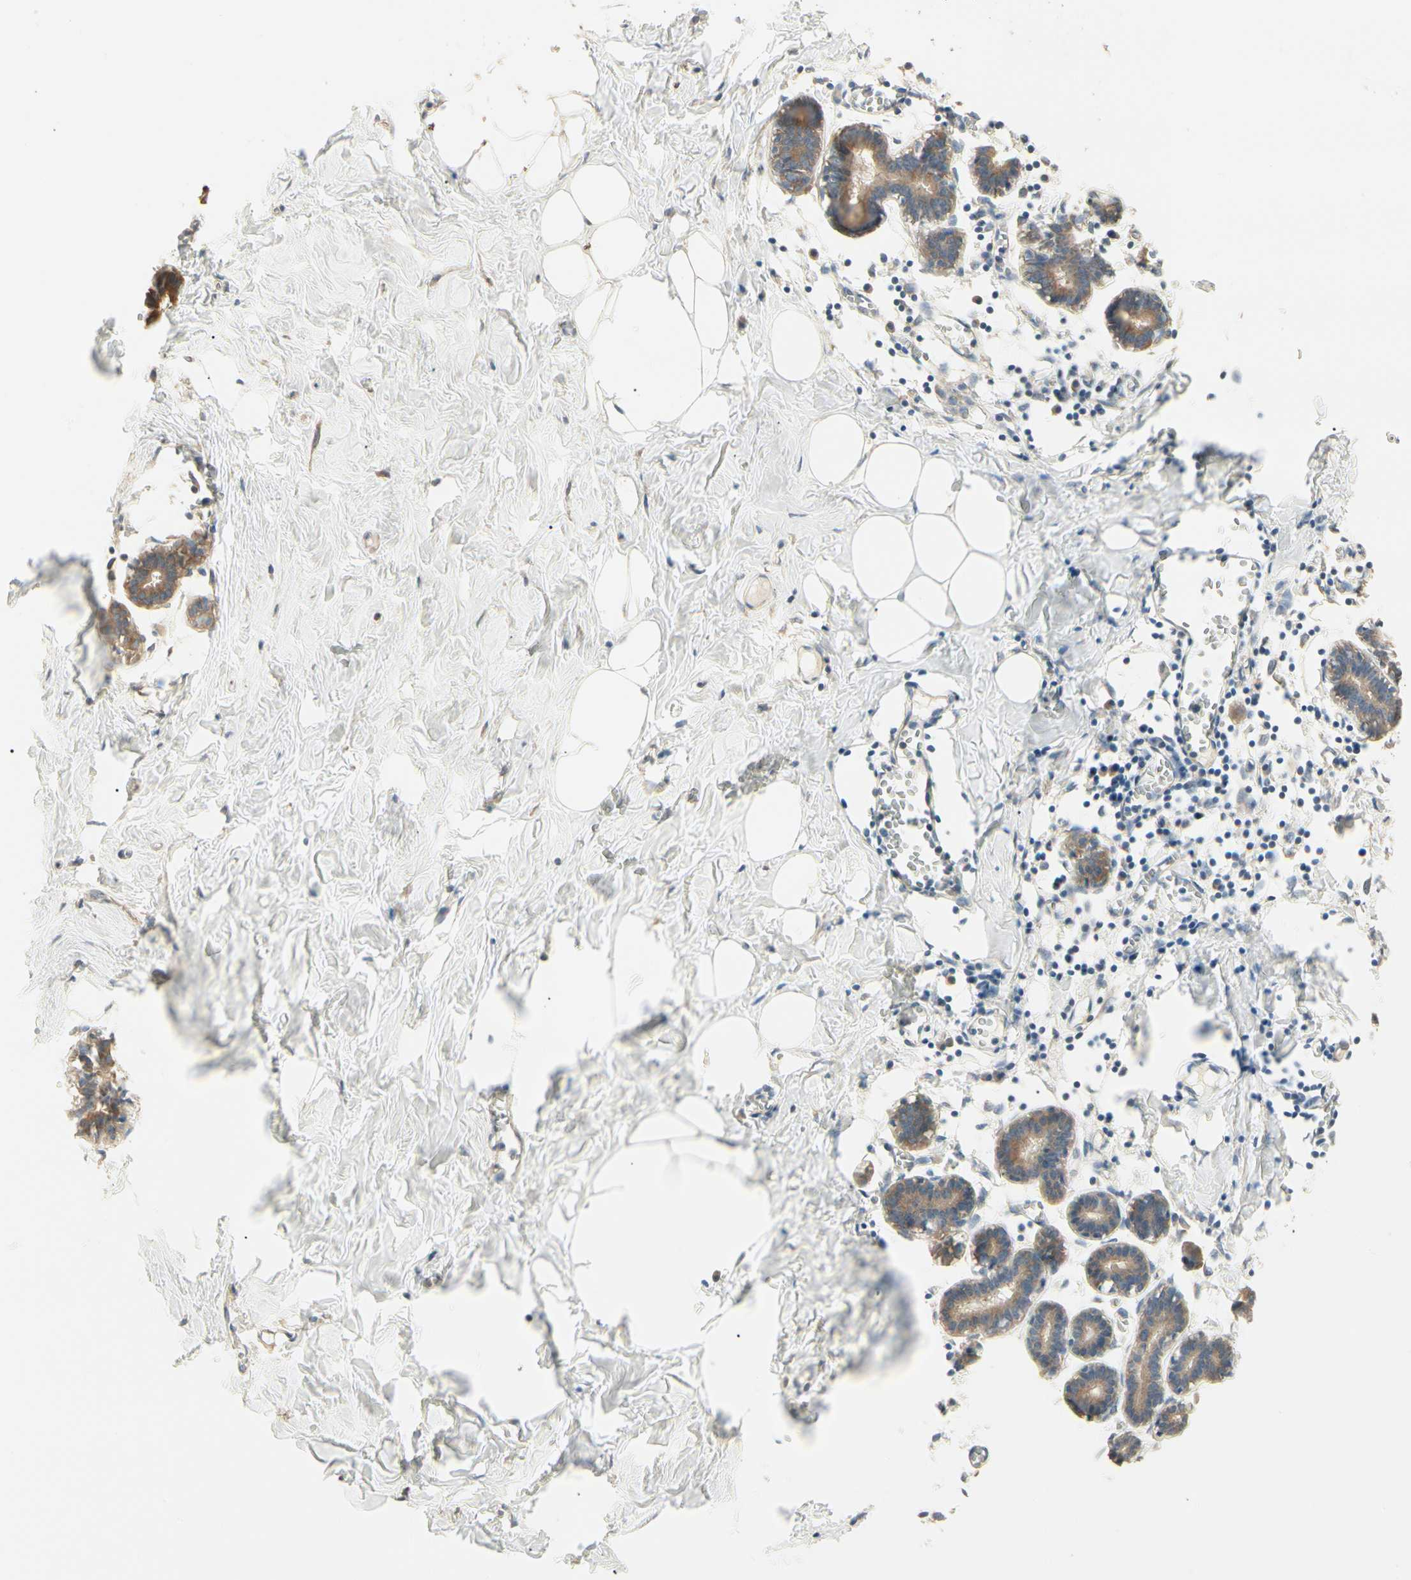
{"staining": {"intensity": "negative", "quantity": "none", "location": "none"}, "tissue": "breast", "cell_type": "Adipocytes", "image_type": "normal", "snomed": [{"axis": "morphology", "description": "Normal tissue, NOS"}, {"axis": "topography", "description": "Breast"}], "caption": "Human breast stained for a protein using immunohistochemistry demonstrates no staining in adipocytes.", "gene": "IRAG1", "patient": {"sex": "female", "age": 27}}